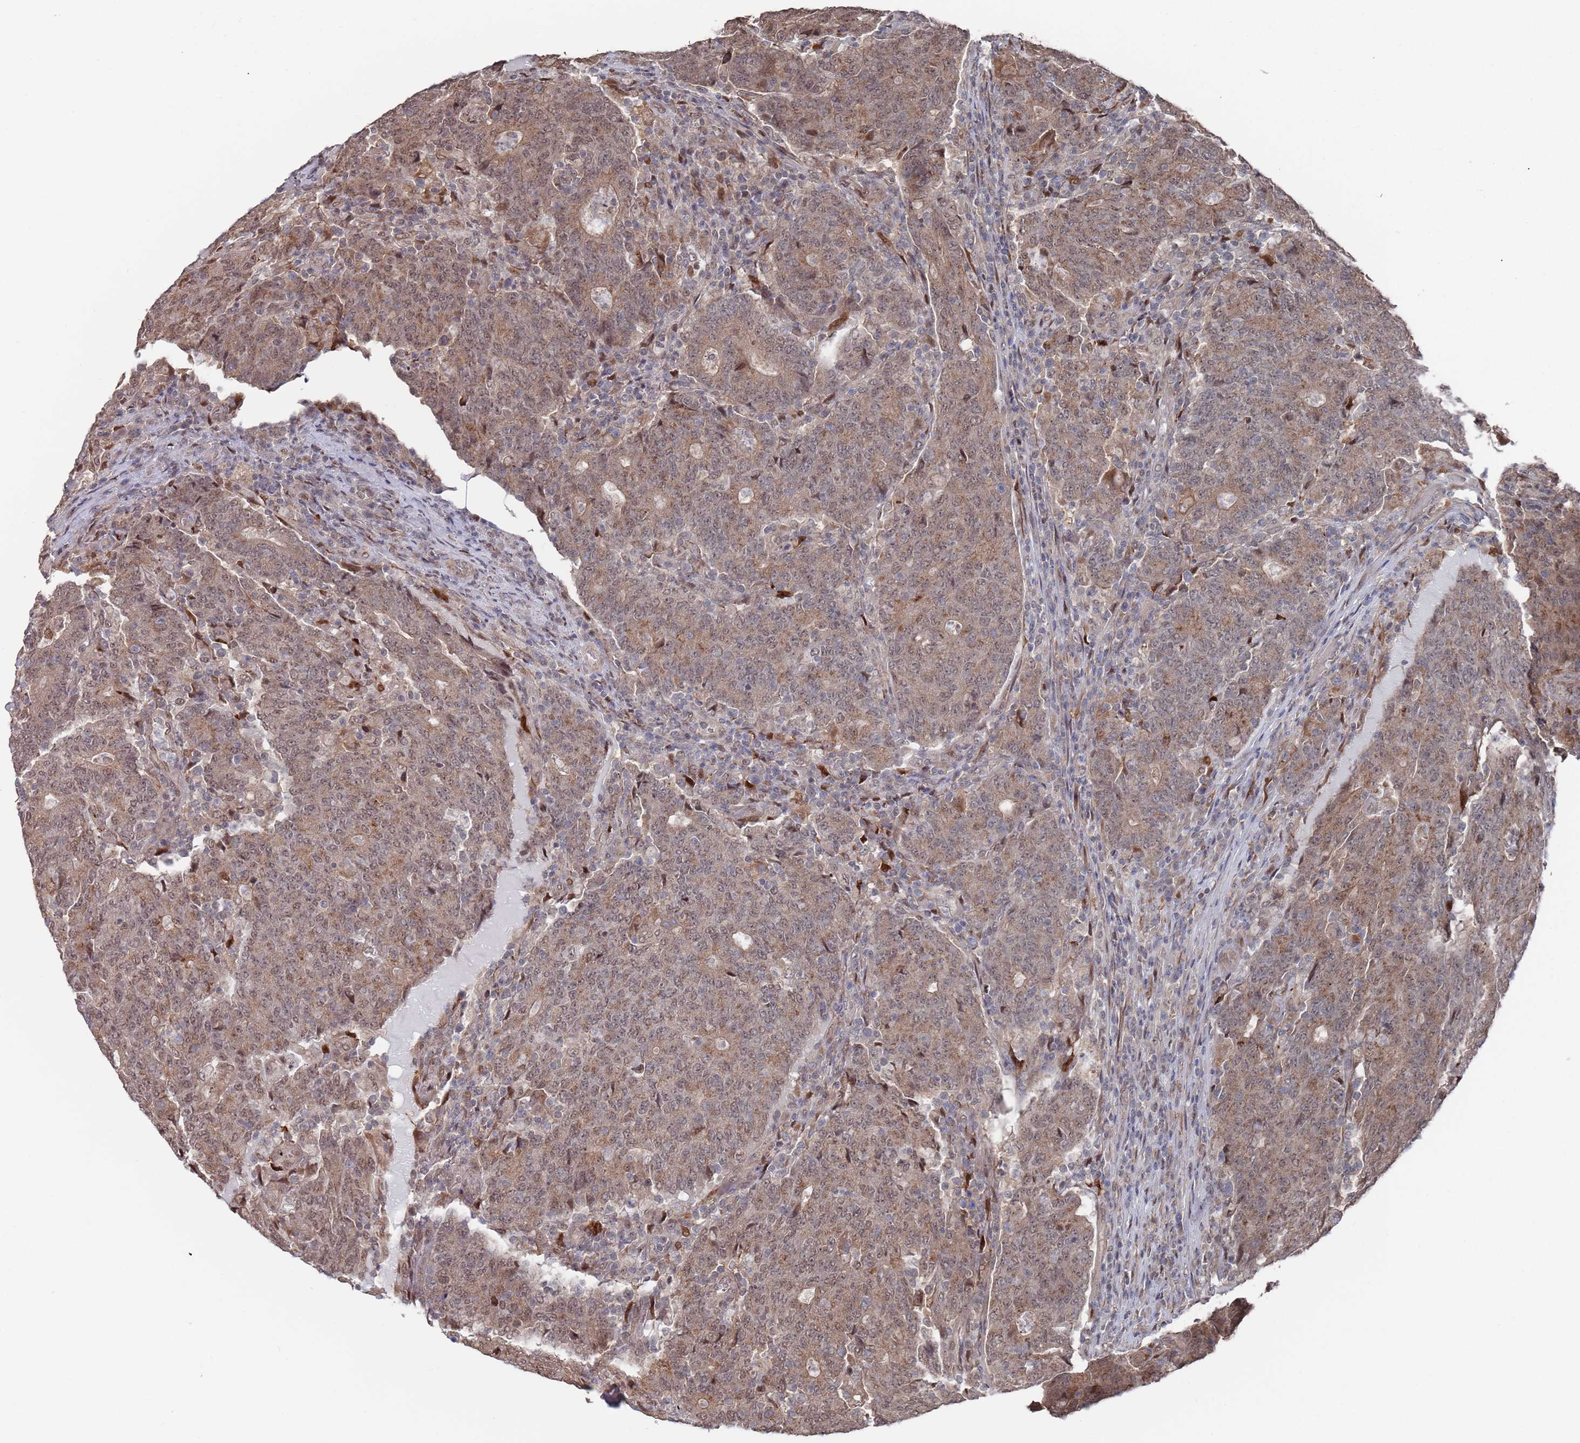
{"staining": {"intensity": "moderate", "quantity": ">75%", "location": "cytoplasmic/membranous,nuclear"}, "tissue": "colorectal cancer", "cell_type": "Tumor cells", "image_type": "cancer", "snomed": [{"axis": "morphology", "description": "Adenocarcinoma, NOS"}, {"axis": "topography", "description": "Colon"}], "caption": "Brown immunohistochemical staining in human colorectal adenocarcinoma exhibits moderate cytoplasmic/membranous and nuclear expression in about >75% of tumor cells. (IHC, brightfield microscopy, high magnification).", "gene": "DGKD", "patient": {"sex": "female", "age": 75}}